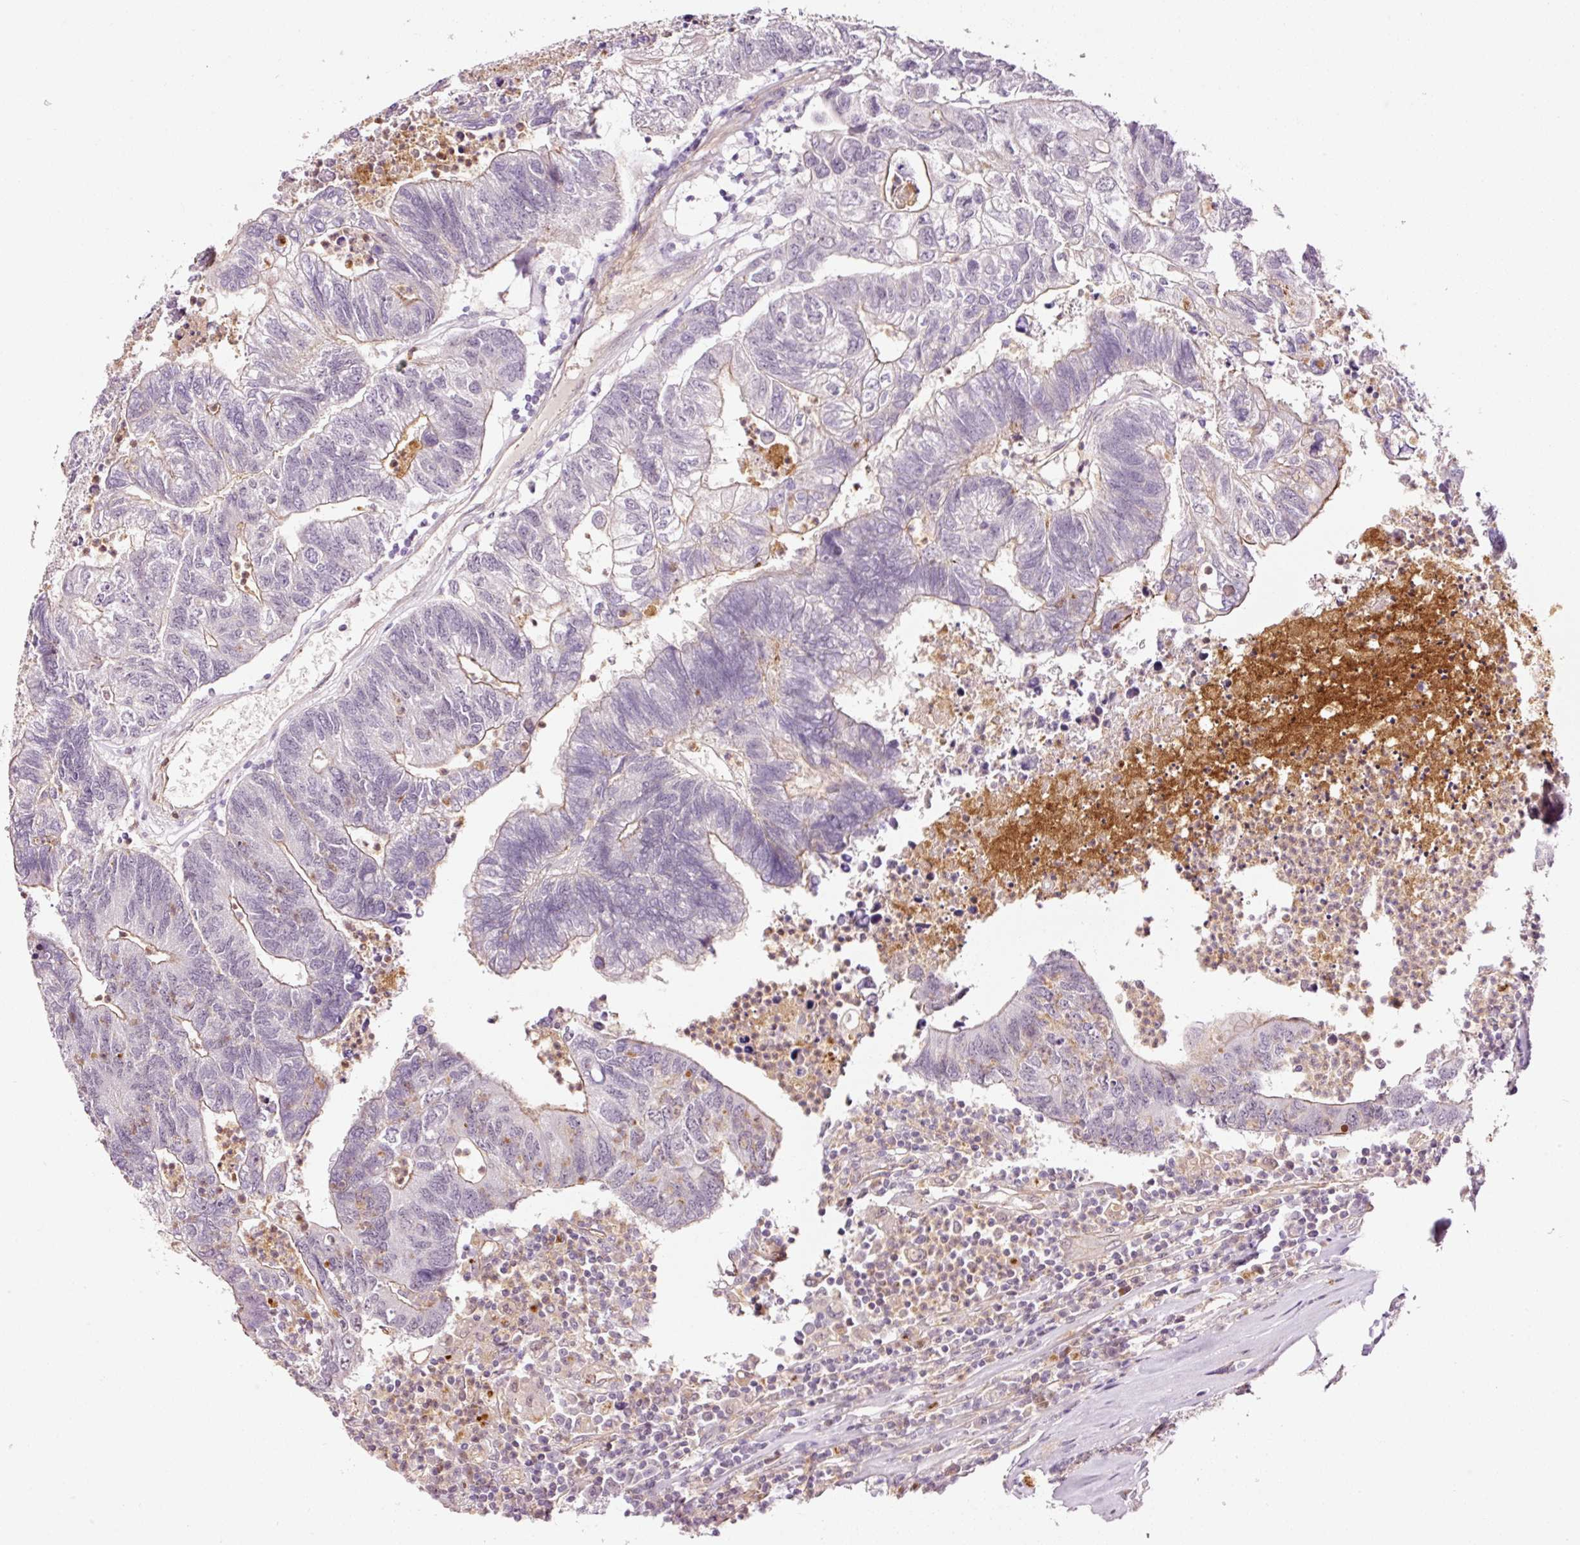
{"staining": {"intensity": "negative", "quantity": "none", "location": "none"}, "tissue": "colorectal cancer", "cell_type": "Tumor cells", "image_type": "cancer", "snomed": [{"axis": "morphology", "description": "Adenocarcinoma, NOS"}, {"axis": "topography", "description": "Colon"}], "caption": "Colorectal cancer stained for a protein using immunohistochemistry (IHC) displays no staining tumor cells.", "gene": "ABCB4", "patient": {"sex": "female", "age": 48}}